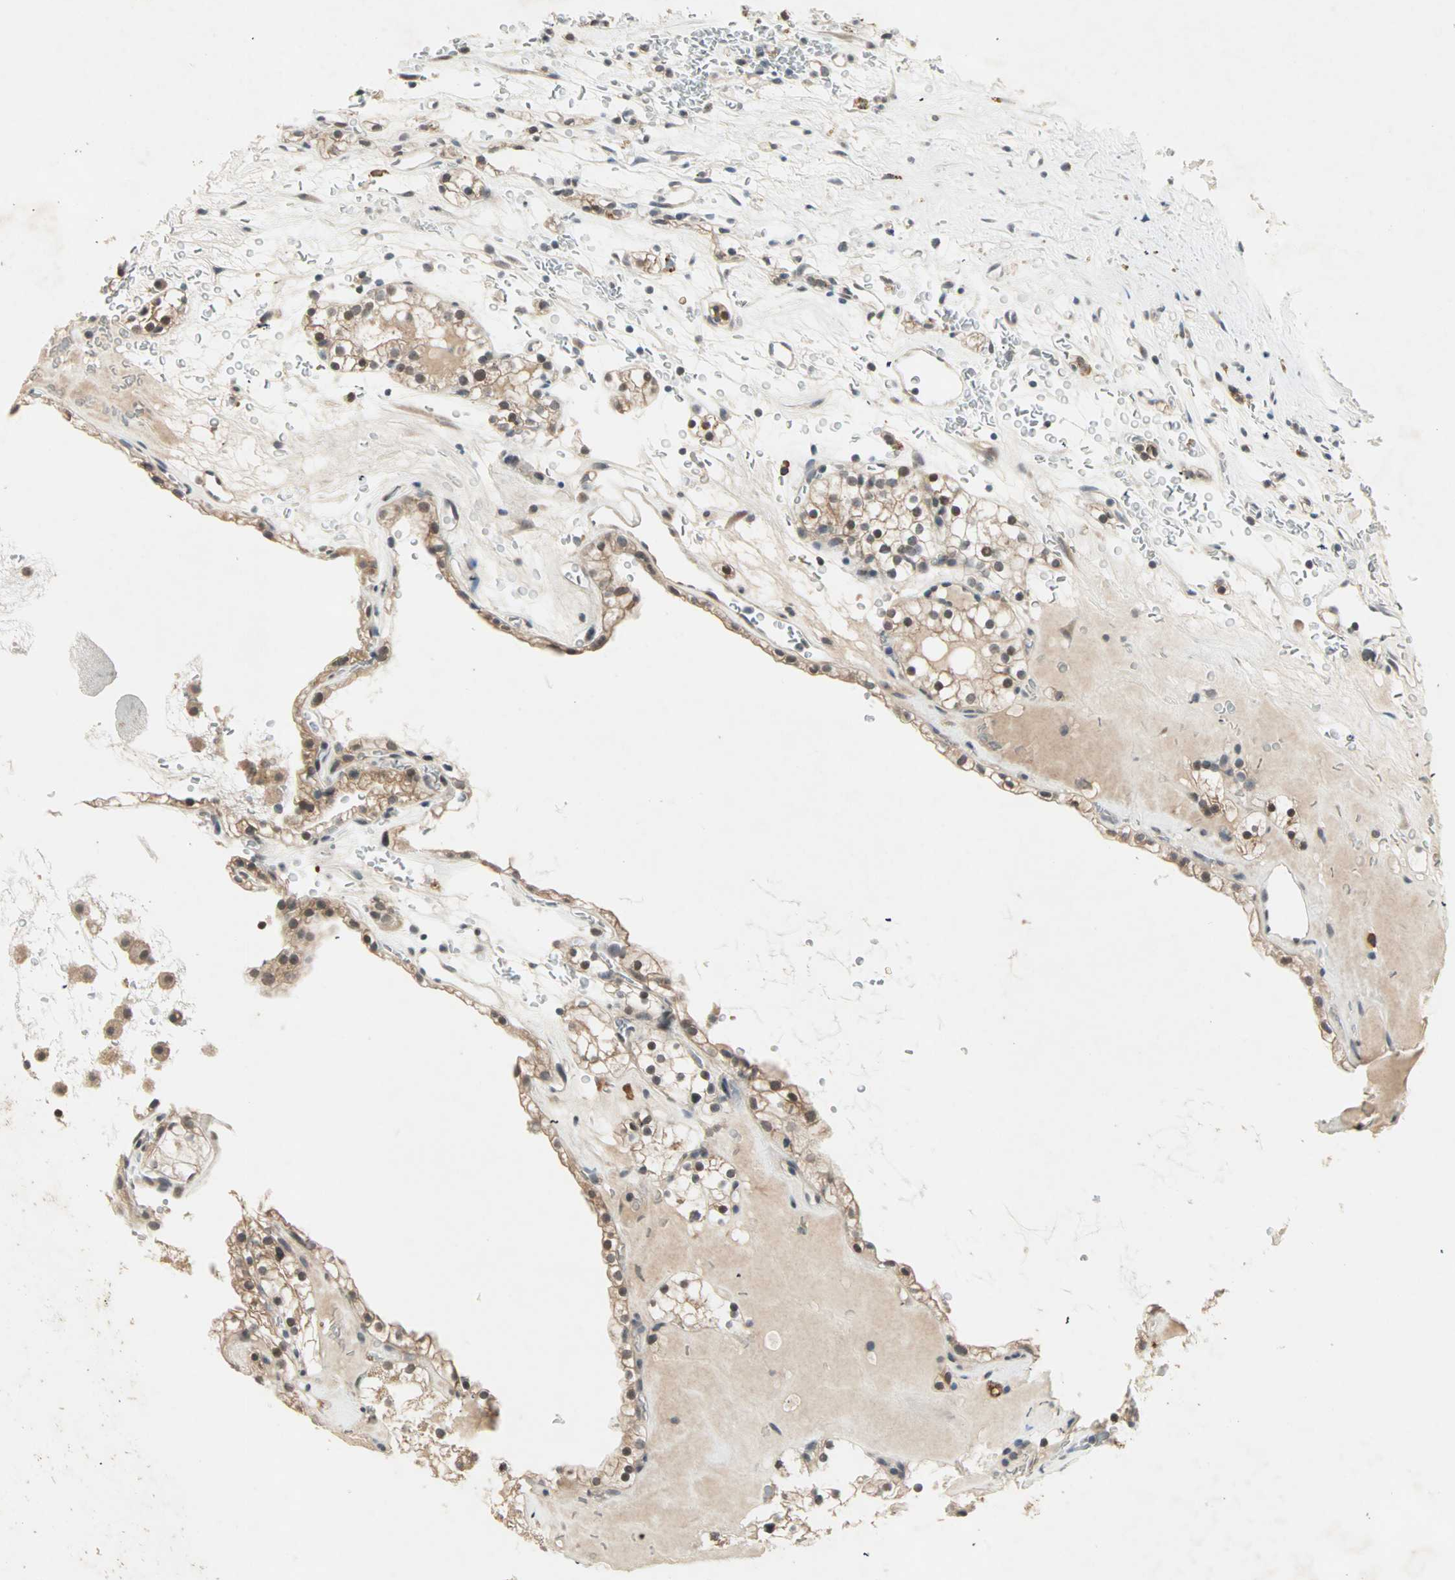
{"staining": {"intensity": "moderate", "quantity": ">75%", "location": "cytoplasmic/membranous"}, "tissue": "renal cancer", "cell_type": "Tumor cells", "image_type": "cancer", "snomed": [{"axis": "morphology", "description": "Adenocarcinoma, NOS"}, {"axis": "topography", "description": "Kidney"}], "caption": "About >75% of tumor cells in renal cancer (adenocarcinoma) exhibit moderate cytoplasmic/membranous protein positivity as visualized by brown immunohistochemical staining.", "gene": "RTL6", "patient": {"sex": "female", "age": 41}}